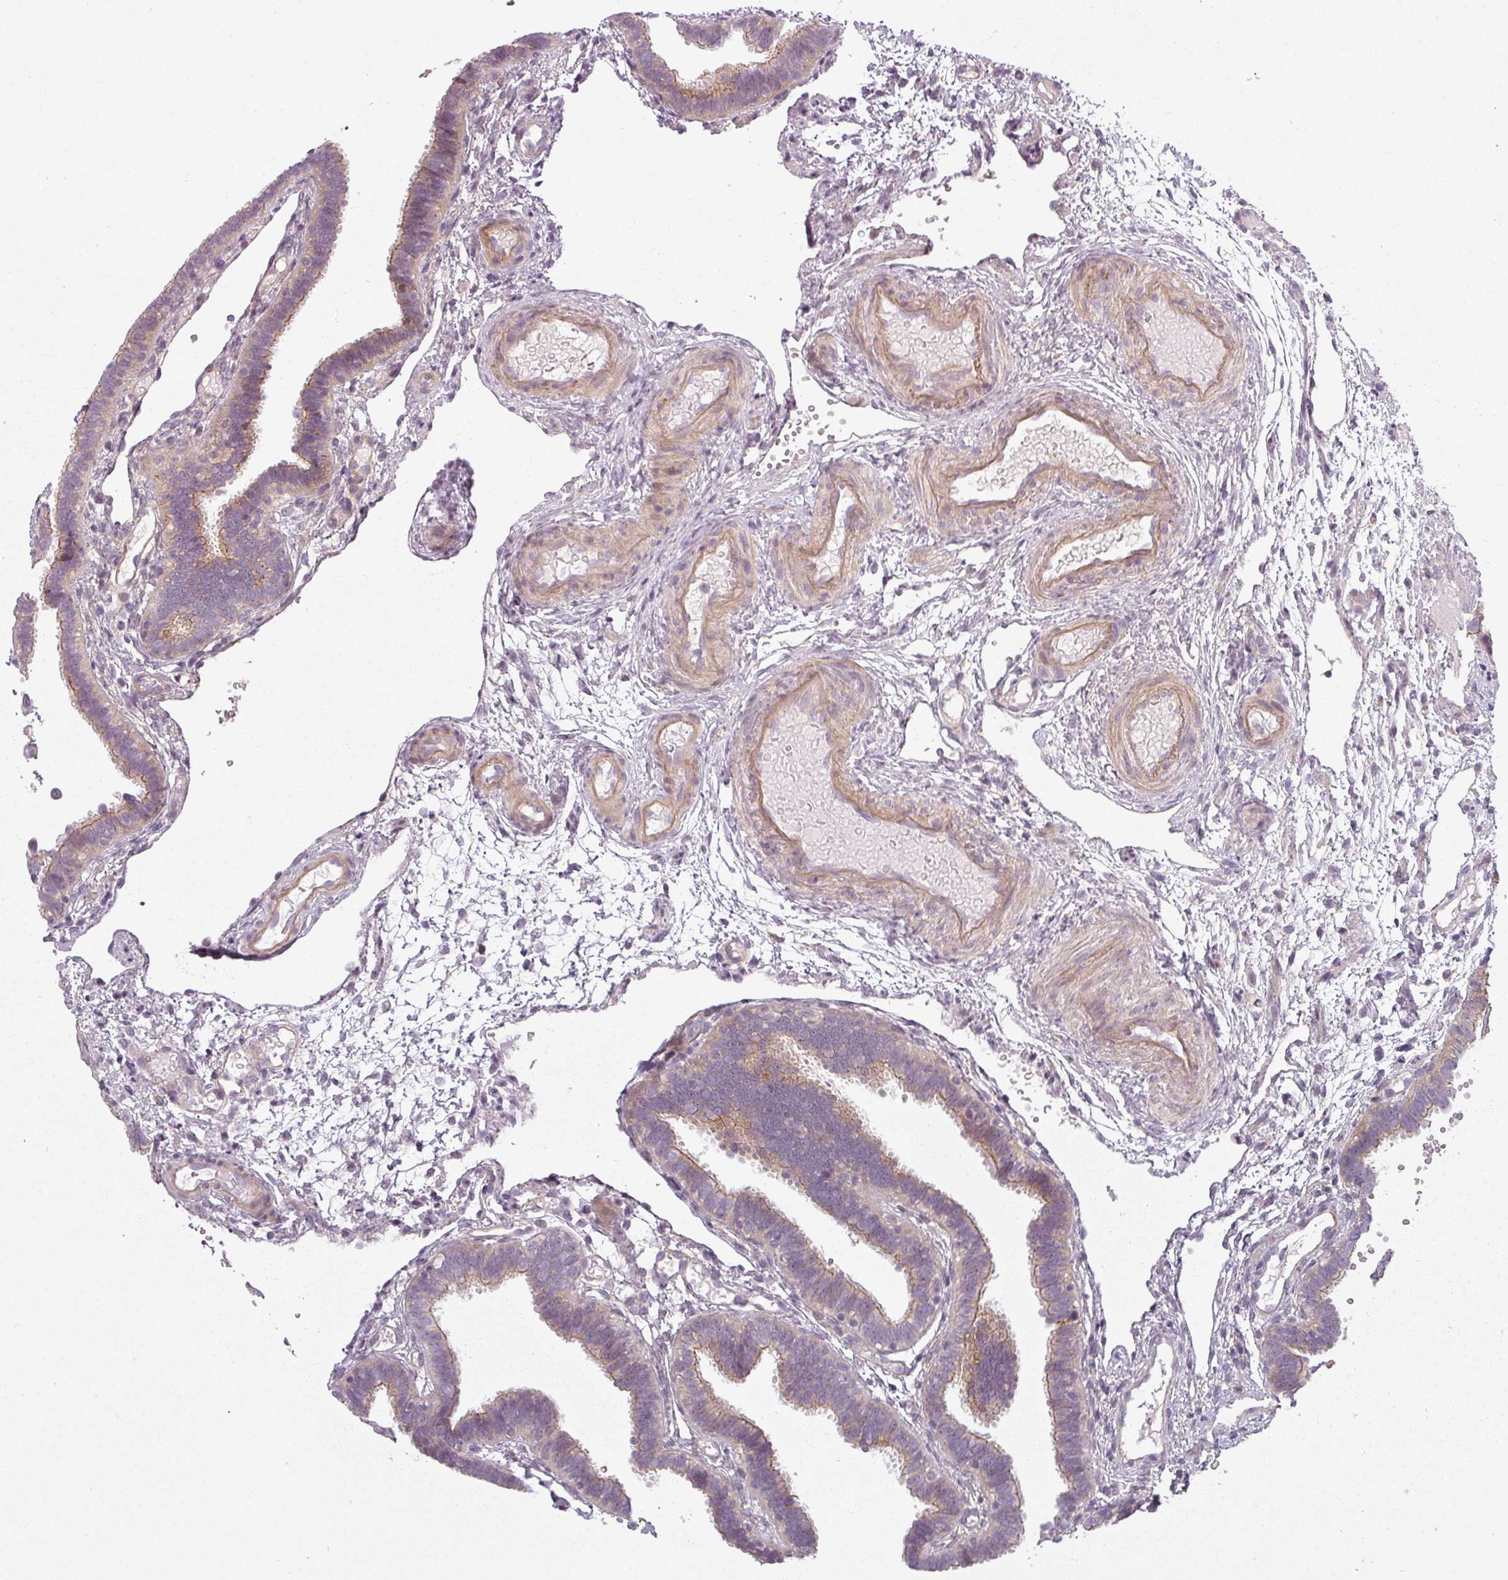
{"staining": {"intensity": "weak", "quantity": "25%-75%", "location": "cytoplasmic/membranous"}, "tissue": "fallopian tube", "cell_type": "Glandular cells", "image_type": "normal", "snomed": [{"axis": "morphology", "description": "Normal tissue, NOS"}, {"axis": "topography", "description": "Fallopian tube"}], "caption": "Protein staining exhibits weak cytoplasmic/membranous positivity in about 25%-75% of glandular cells in benign fallopian tube.", "gene": "SLC16A9", "patient": {"sex": "female", "age": 37}}